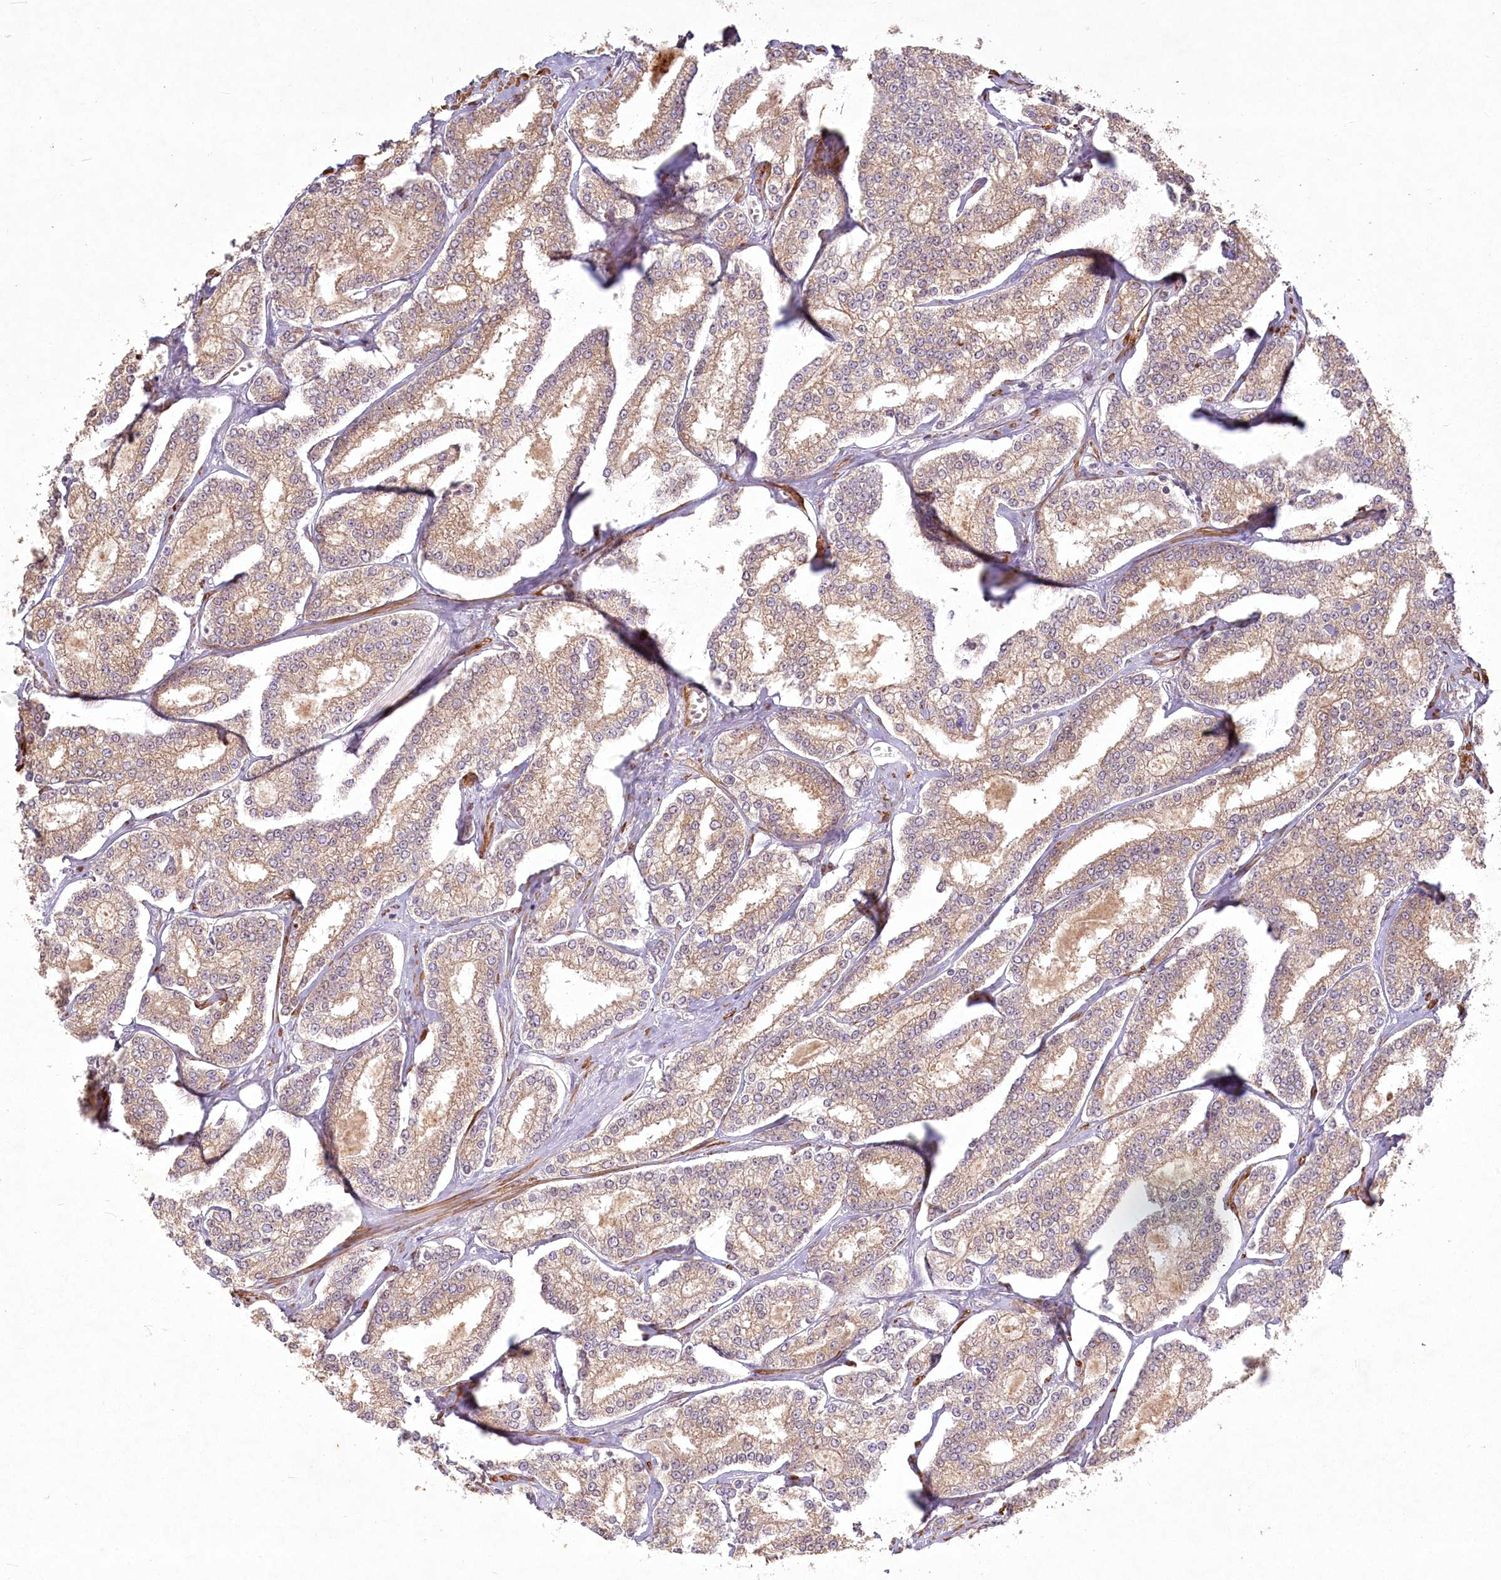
{"staining": {"intensity": "weak", "quantity": ">75%", "location": "cytoplasmic/membranous"}, "tissue": "prostate cancer", "cell_type": "Tumor cells", "image_type": "cancer", "snomed": [{"axis": "morphology", "description": "Normal tissue, NOS"}, {"axis": "morphology", "description": "Adenocarcinoma, High grade"}, {"axis": "topography", "description": "Prostate"}], "caption": "A low amount of weak cytoplasmic/membranous positivity is seen in about >75% of tumor cells in prostate cancer (high-grade adenocarcinoma) tissue.", "gene": "INPP4B", "patient": {"sex": "male", "age": 83}}